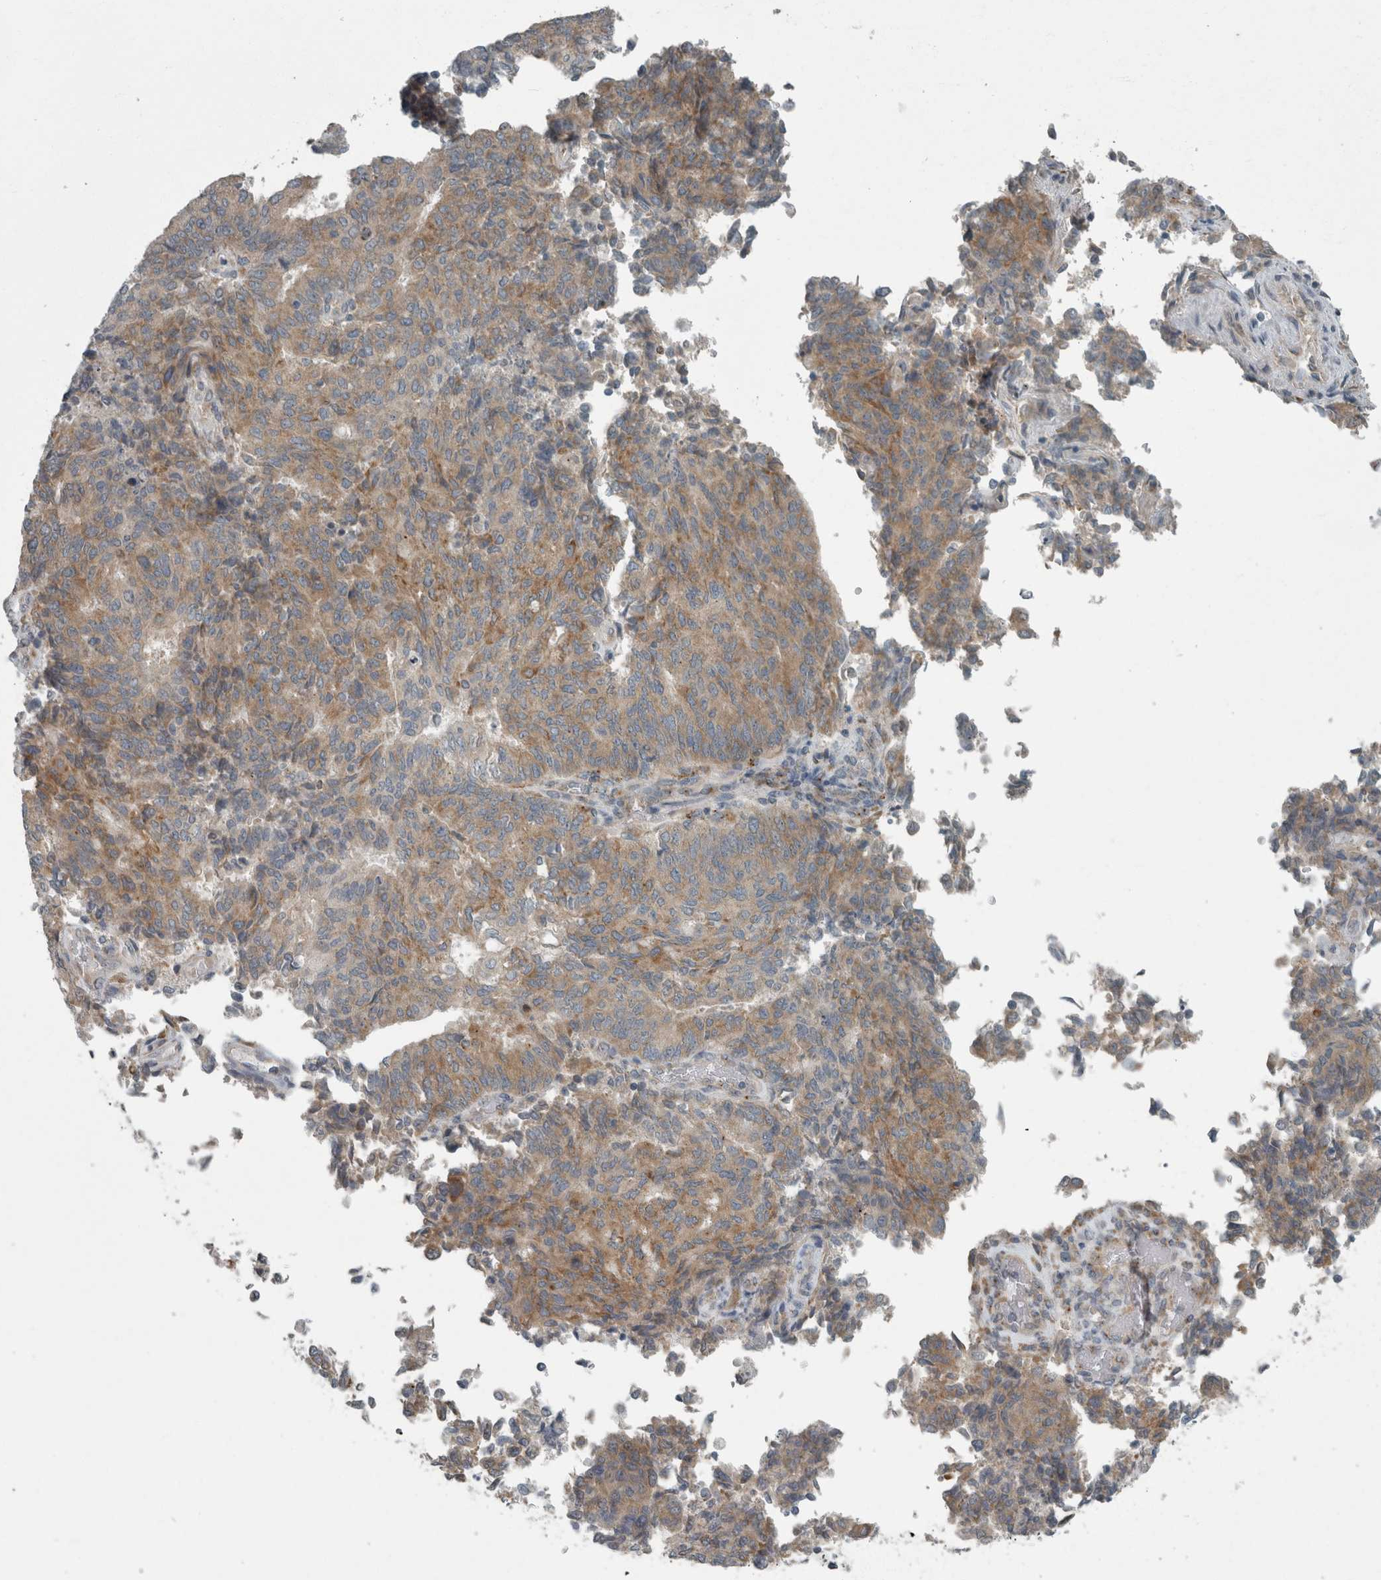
{"staining": {"intensity": "moderate", "quantity": "25%-75%", "location": "cytoplasmic/membranous"}, "tissue": "endometrial cancer", "cell_type": "Tumor cells", "image_type": "cancer", "snomed": [{"axis": "morphology", "description": "Adenocarcinoma, NOS"}, {"axis": "topography", "description": "Endometrium"}], "caption": "Moderate cytoplasmic/membranous expression is identified in approximately 25%-75% of tumor cells in adenocarcinoma (endometrial).", "gene": "KIF1C", "patient": {"sex": "female", "age": 80}}